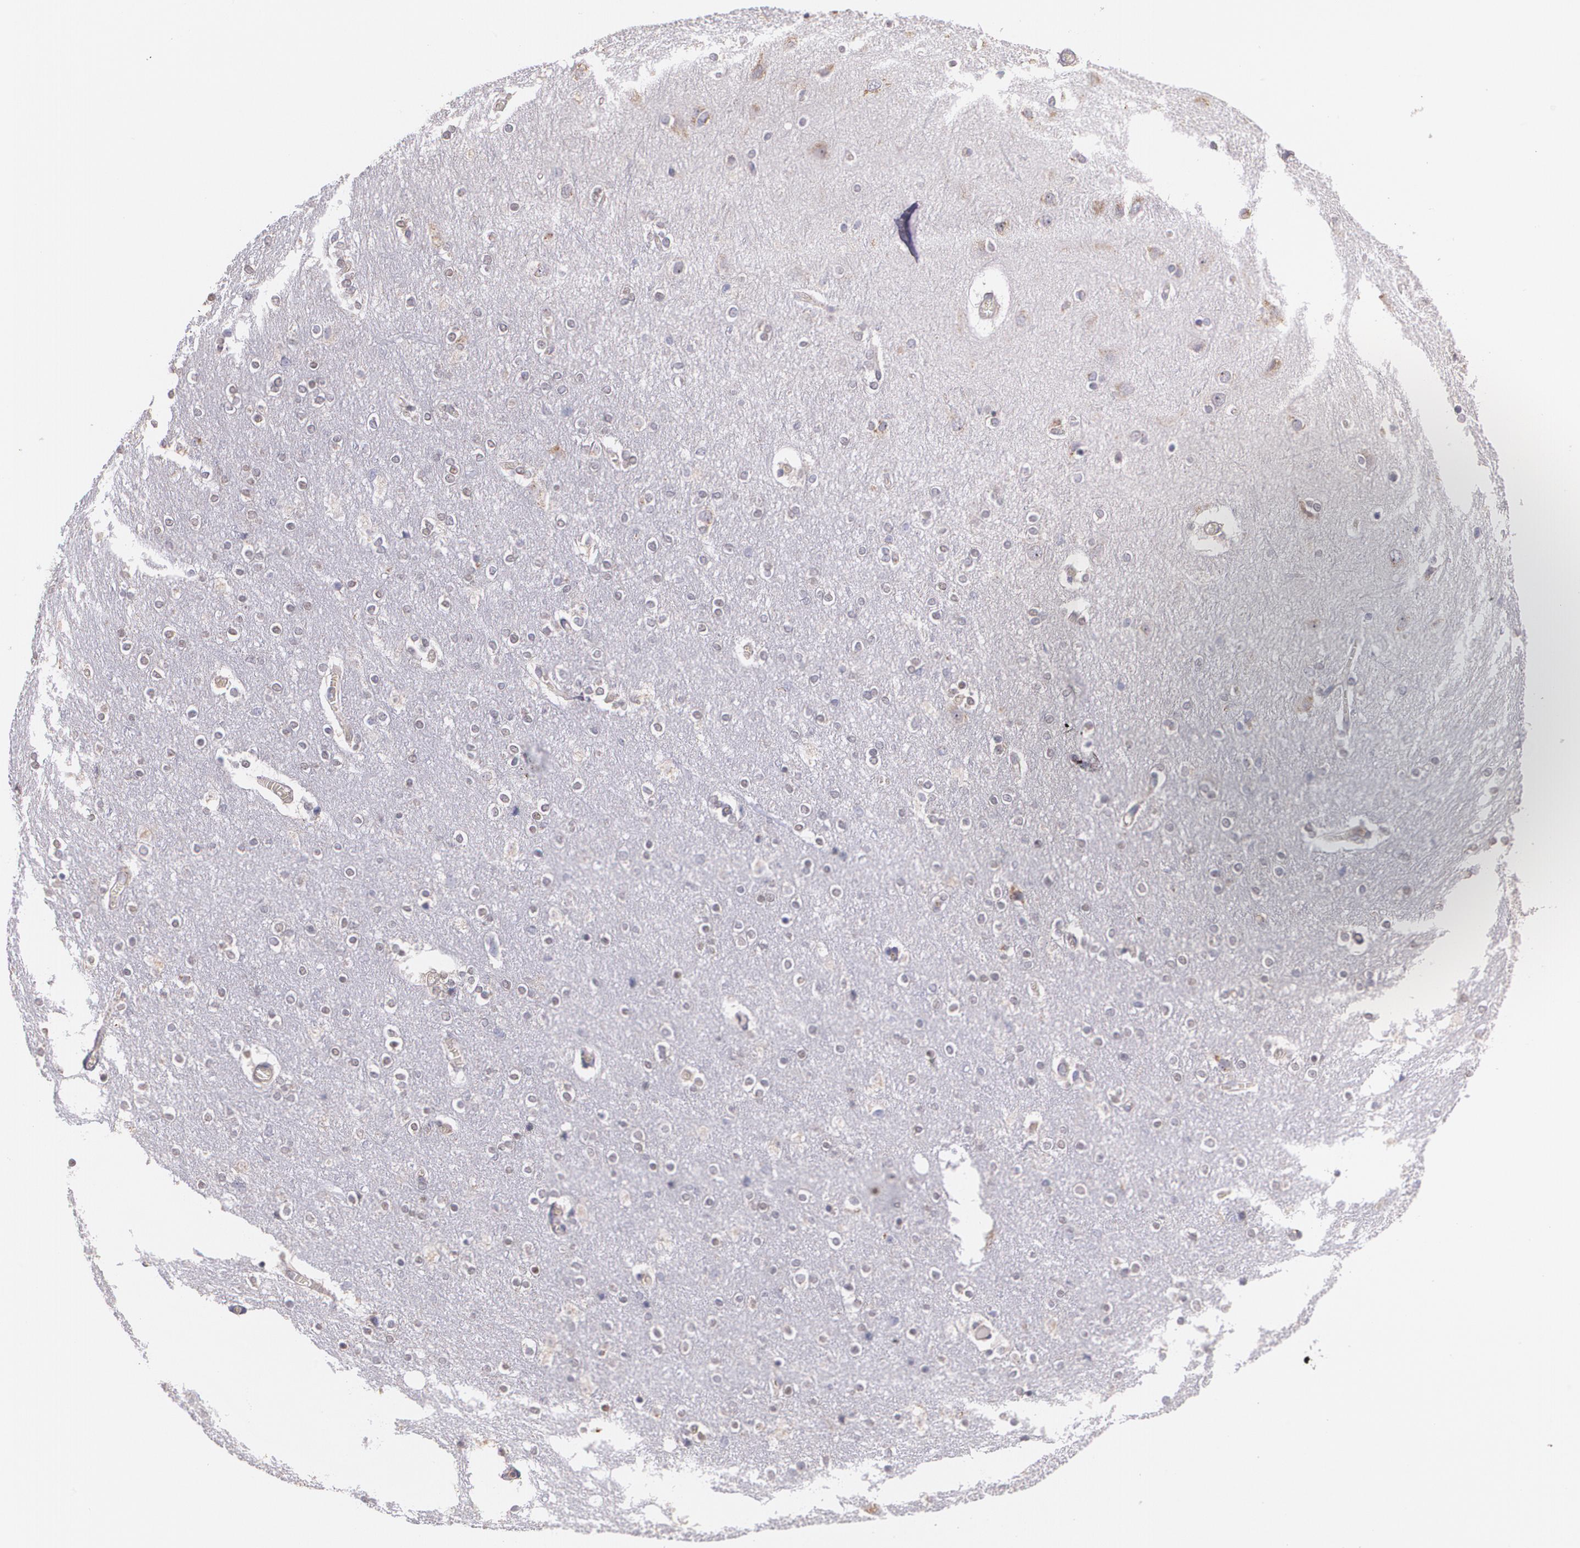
{"staining": {"intensity": "negative", "quantity": "none", "location": "none"}, "tissue": "cerebral cortex", "cell_type": "Endothelial cells", "image_type": "normal", "snomed": [{"axis": "morphology", "description": "Normal tissue, NOS"}, {"axis": "topography", "description": "Cerebral cortex"}], "caption": "DAB (3,3'-diaminobenzidine) immunohistochemical staining of benign human cerebral cortex exhibits no significant staining in endothelial cells.", "gene": "ATF3", "patient": {"sex": "female", "age": 54}}